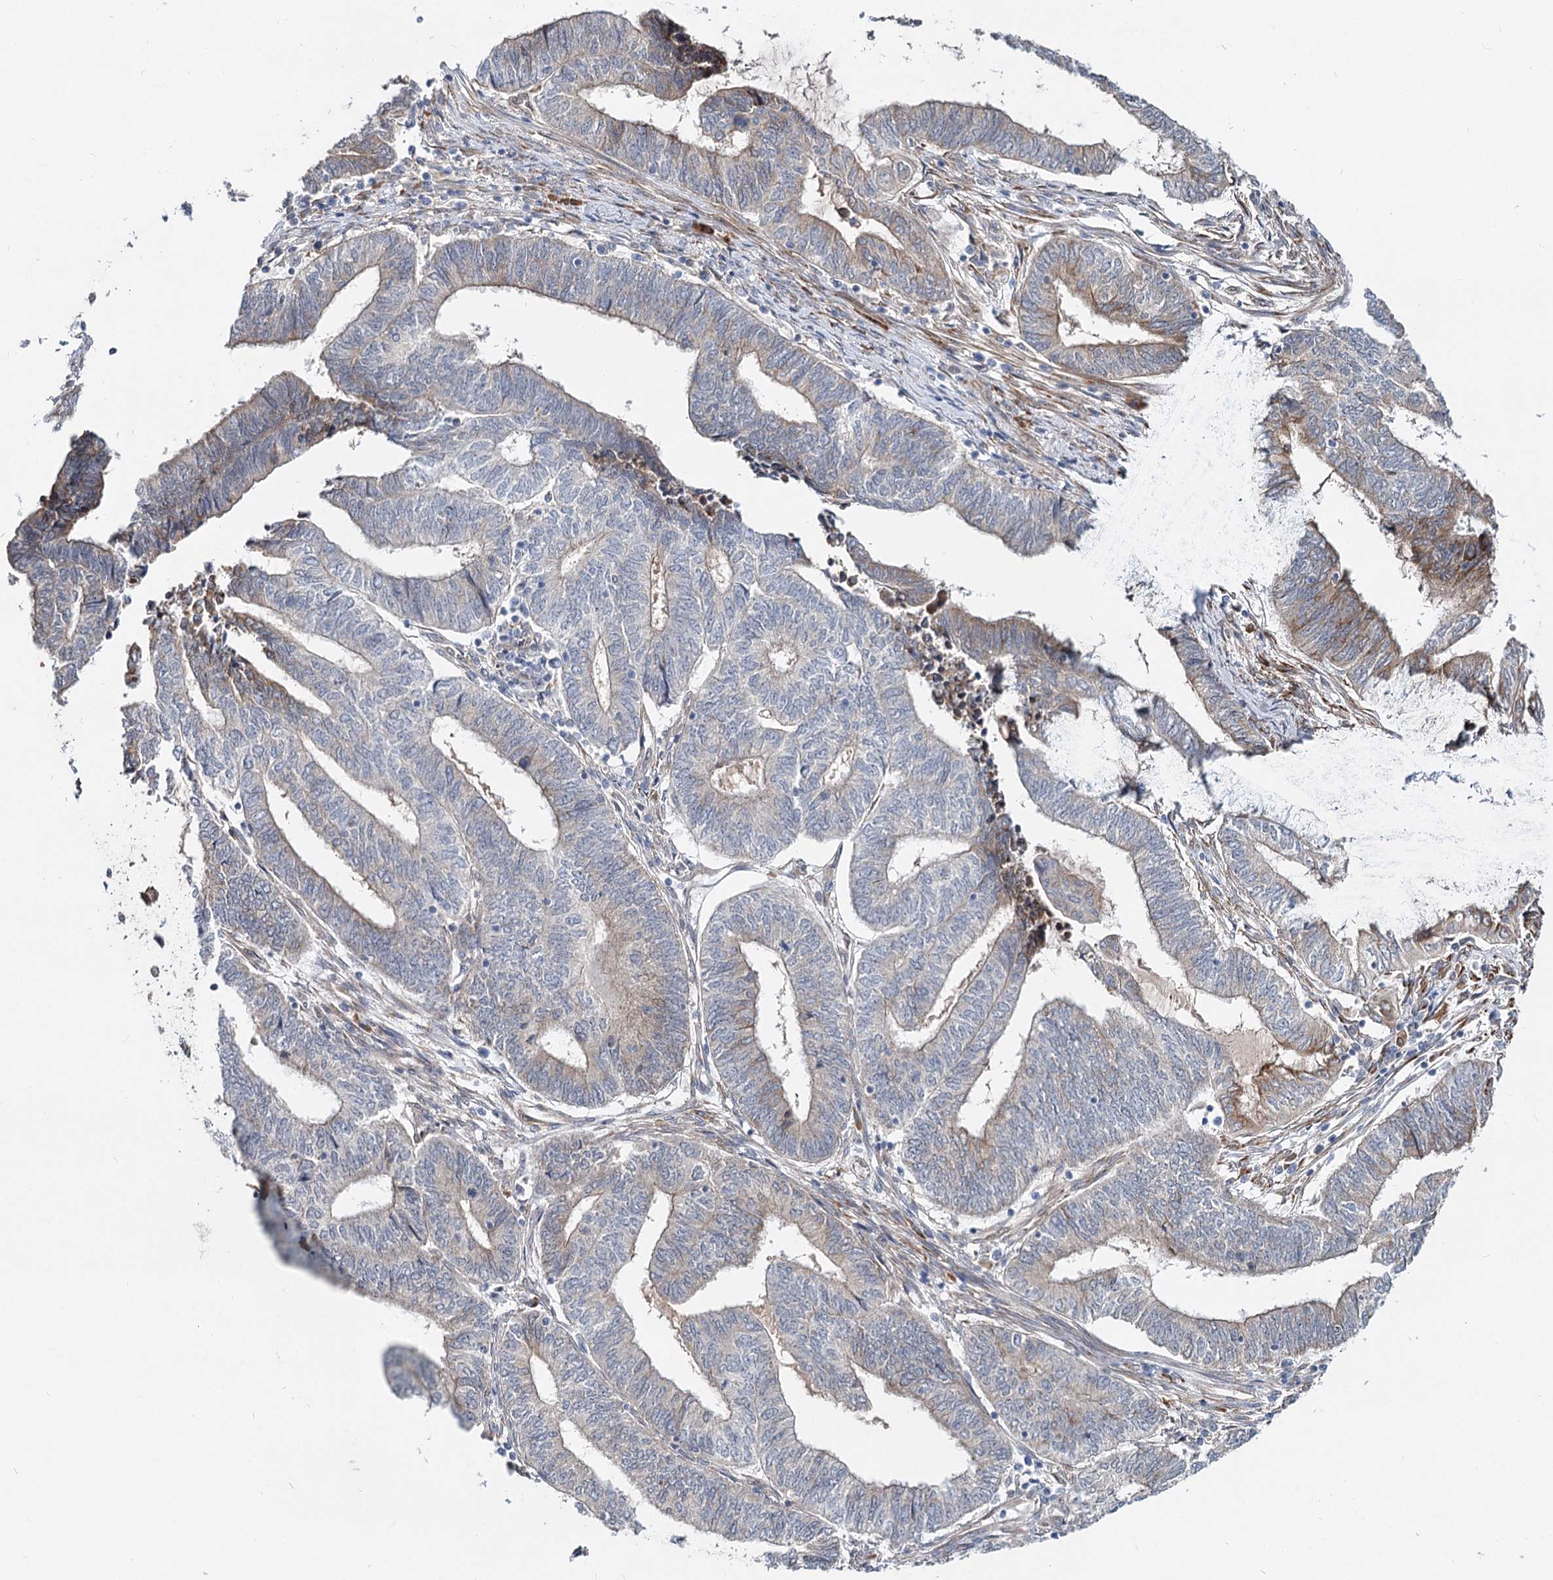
{"staining": {"intensity": "weak", "quantity": "<25%", "location": "cytoplasmic/membranous"}, "tissue": "endometrial cancer", "cell_type": "Tumor cells", "image_type": "cancer", "snomed": [{"axis": "morphology", "description": "Adenocarcinoma, NOS"}, {"axis": "topography", "description": "Uterus"}, {"axis": "topography", "description": "Endometrium"}], "caption": "Protein analysis of adenocarcinoma (endometrial) reveals no significant positivity in tumor cells.", "gene": "SPART", "patient": {"sex": "female", "age": 70}}